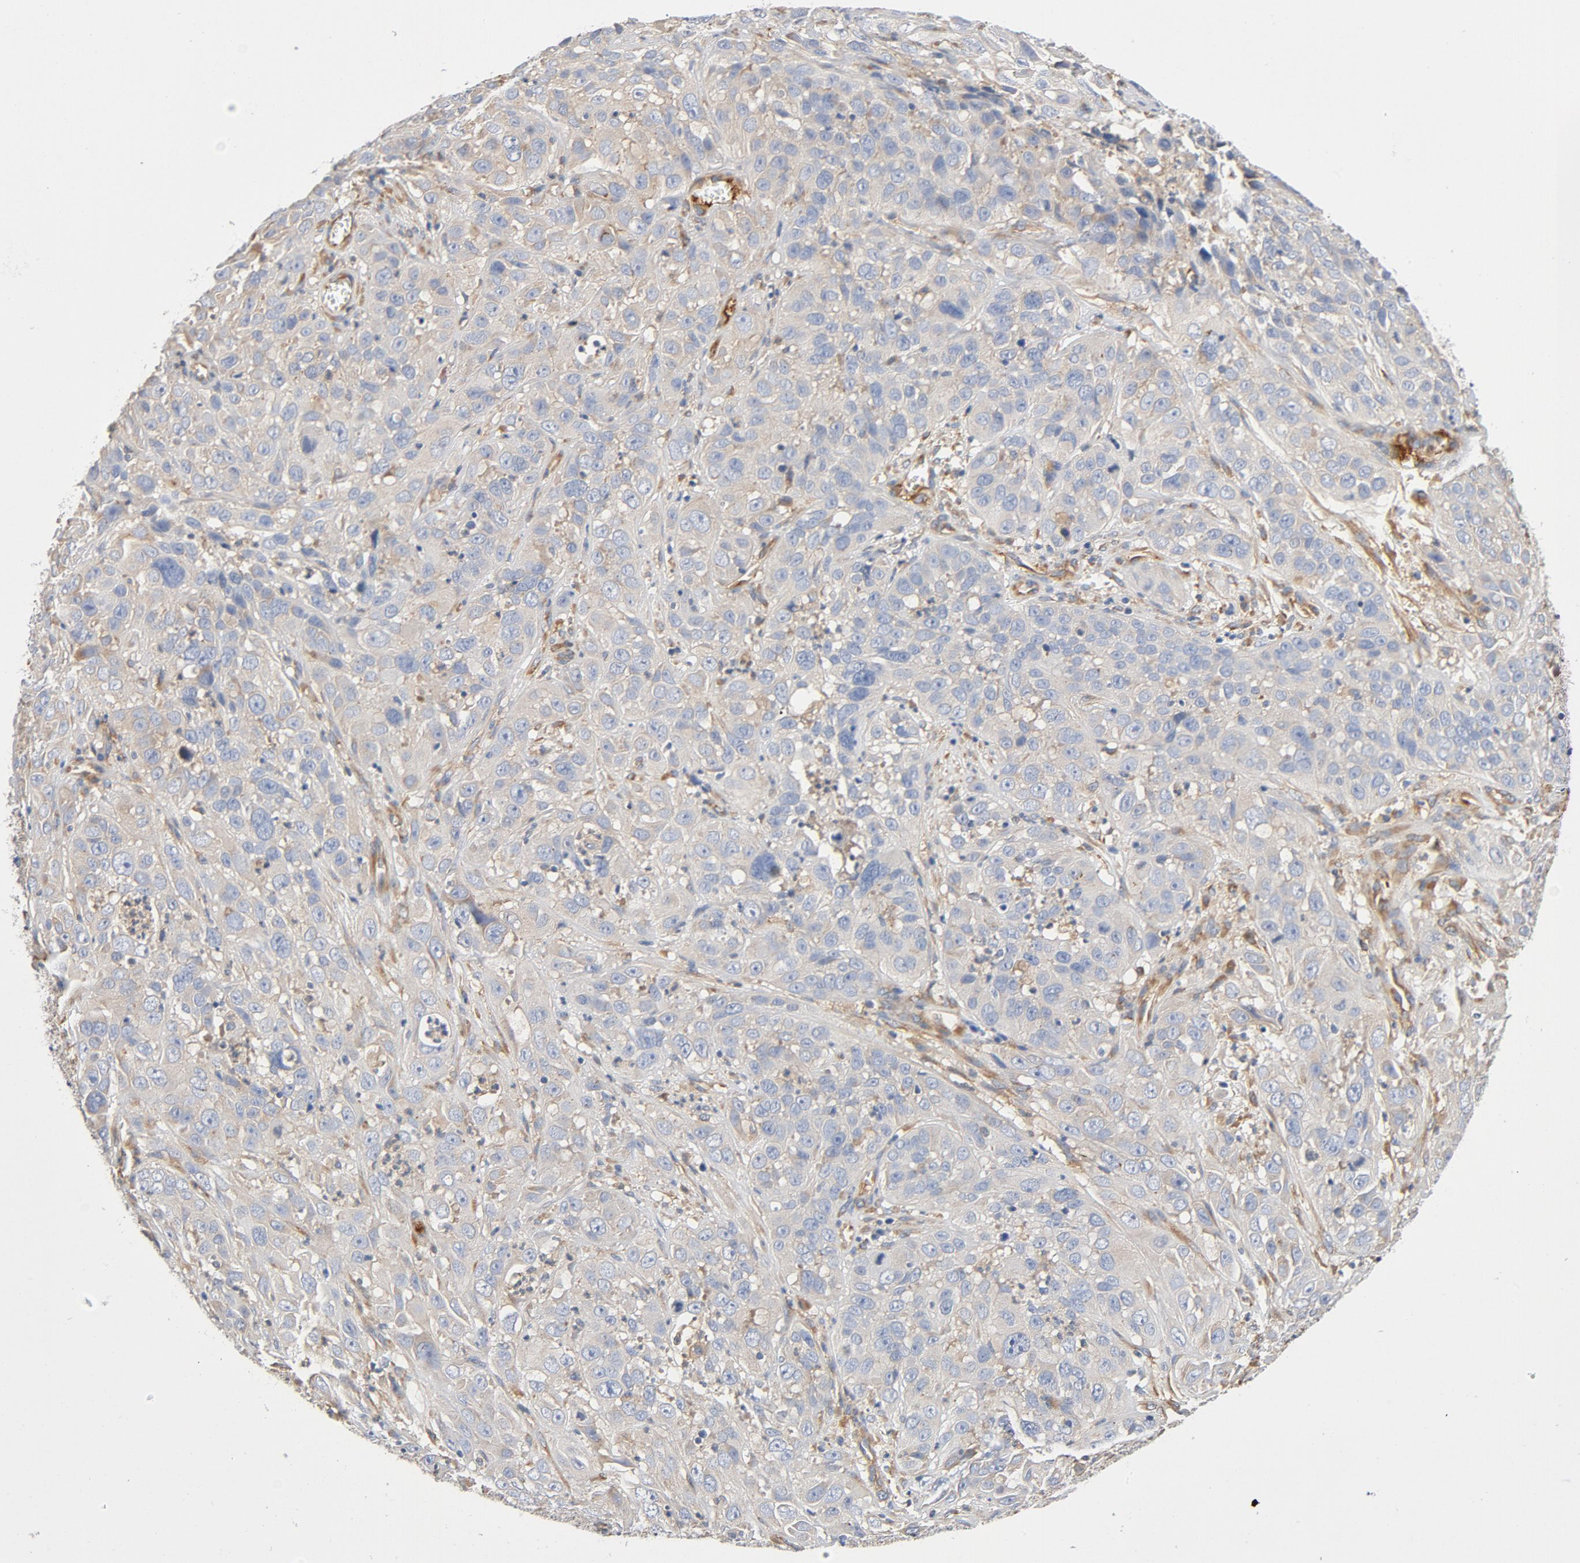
{"staining": {"intensity": "weak", "quantity": "25%-75%", "location": "cytoplasmic/membranous"}, "tissue": "cervical cancer", "cell_type": "Tumor cells", "image_type": "cancer", "snomed": [{"axis": "morphology", "description": "Squamous cell carcinoma, NOS"}, {"axis": "topography", "description": "Cervix"}], "caption": "Human cervical cancer (squamous cell carcinoma) stained with a protein marker displays weak staining in tumor cells.", "gene": "ILK", "patient": {"sex": "female", "age": 32}}